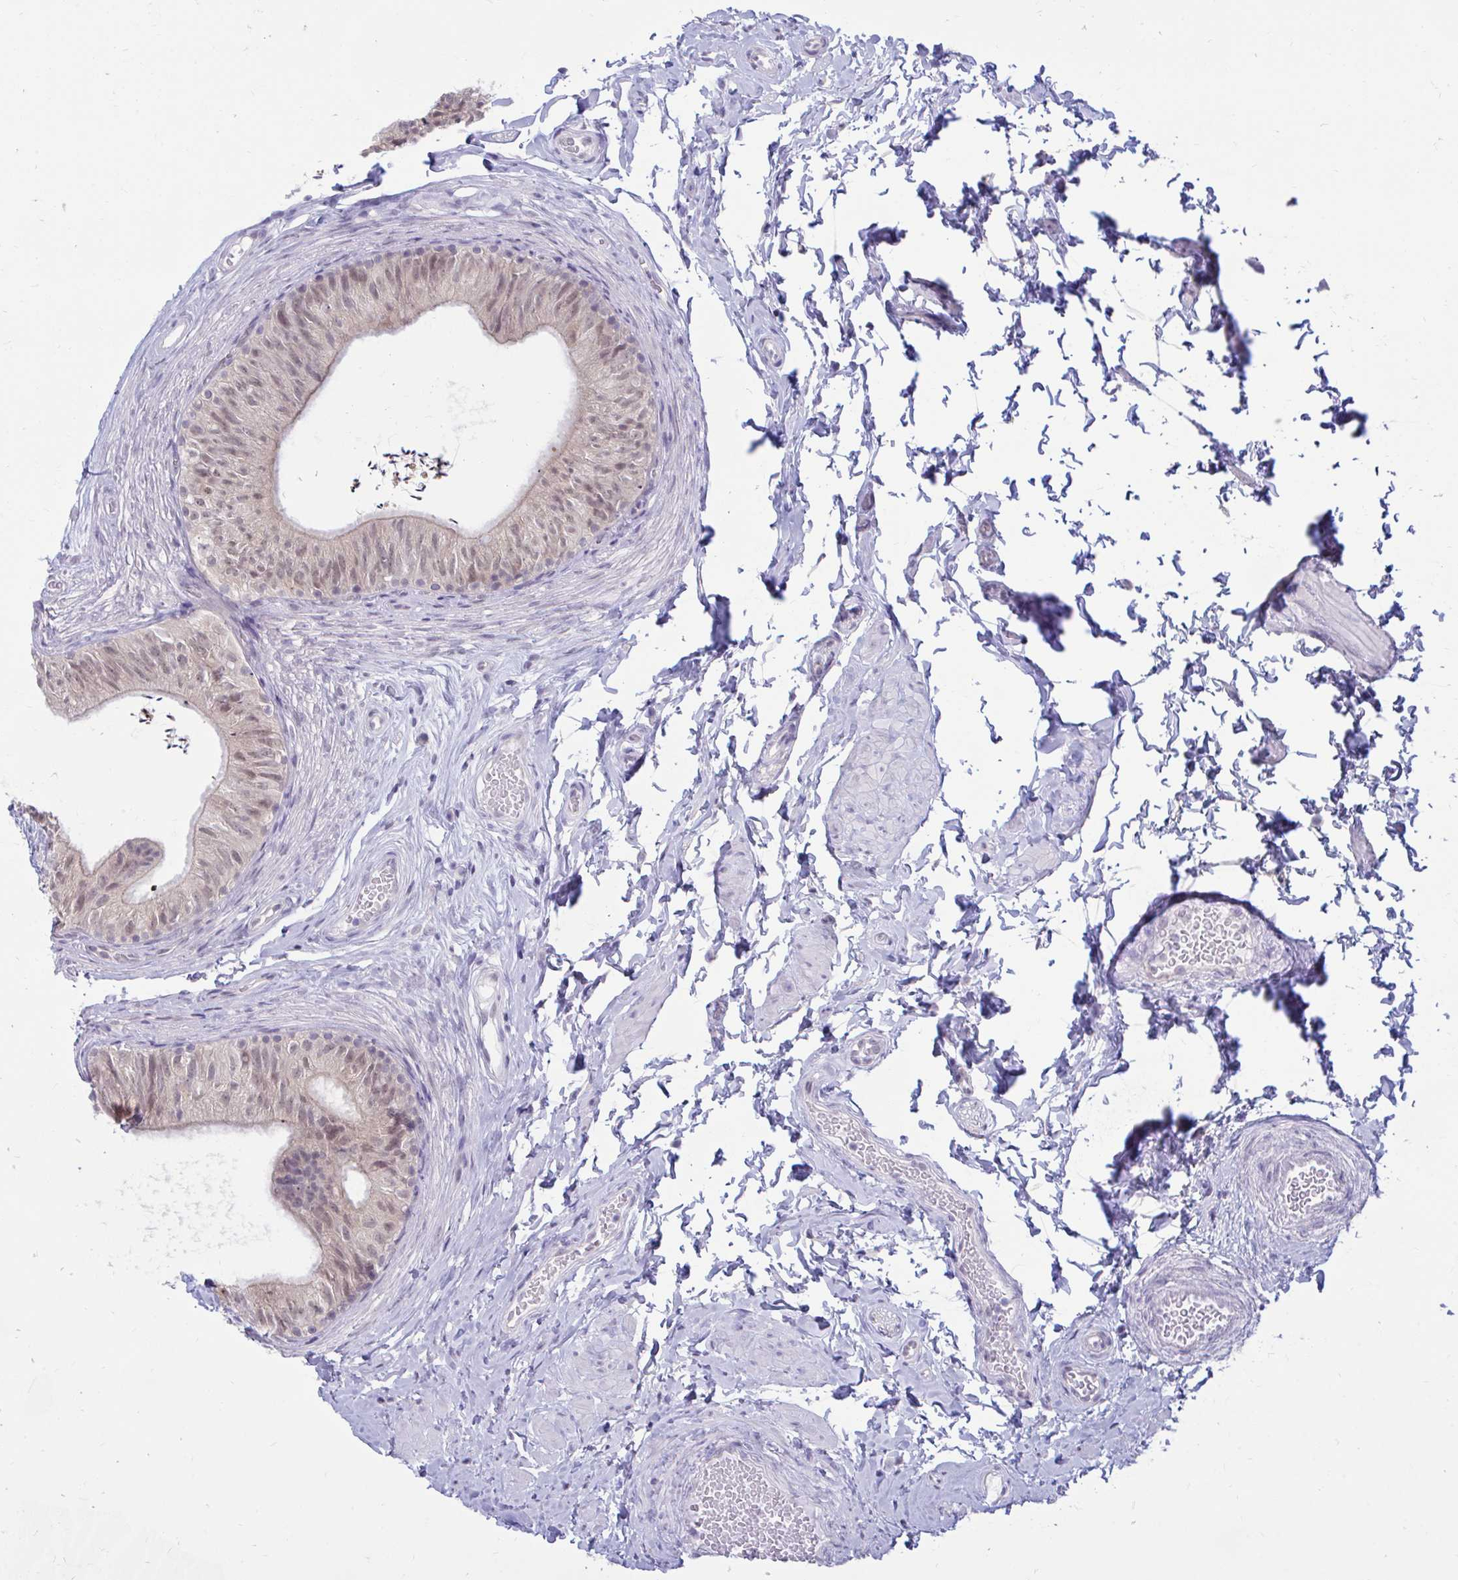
{"staining": {"intensity": "weak", "quantity": "<25%", "location": "nuclear"}, "tissue": "epididymis", "cell_type": "Glandular cells", "image_type": "normal", "snomed": [{"axis": "morphology", "description": "Normal tissue, NOS"}, {"axis": "topography", "description": "Epididymis, spermatic cord, NOS"}, {"axis": "topography", "description": "Epididymis"}, {"axis": "topography", "description": "Peripheral nerve tissue"}], "caption": "Immunohistochemistry micrograph of normal human epididymis stained for a protein (brown), which exhibits no staining in glandular cells.", "gene": "CSE1L", "patient": {"sex": "male", "age": 29}}